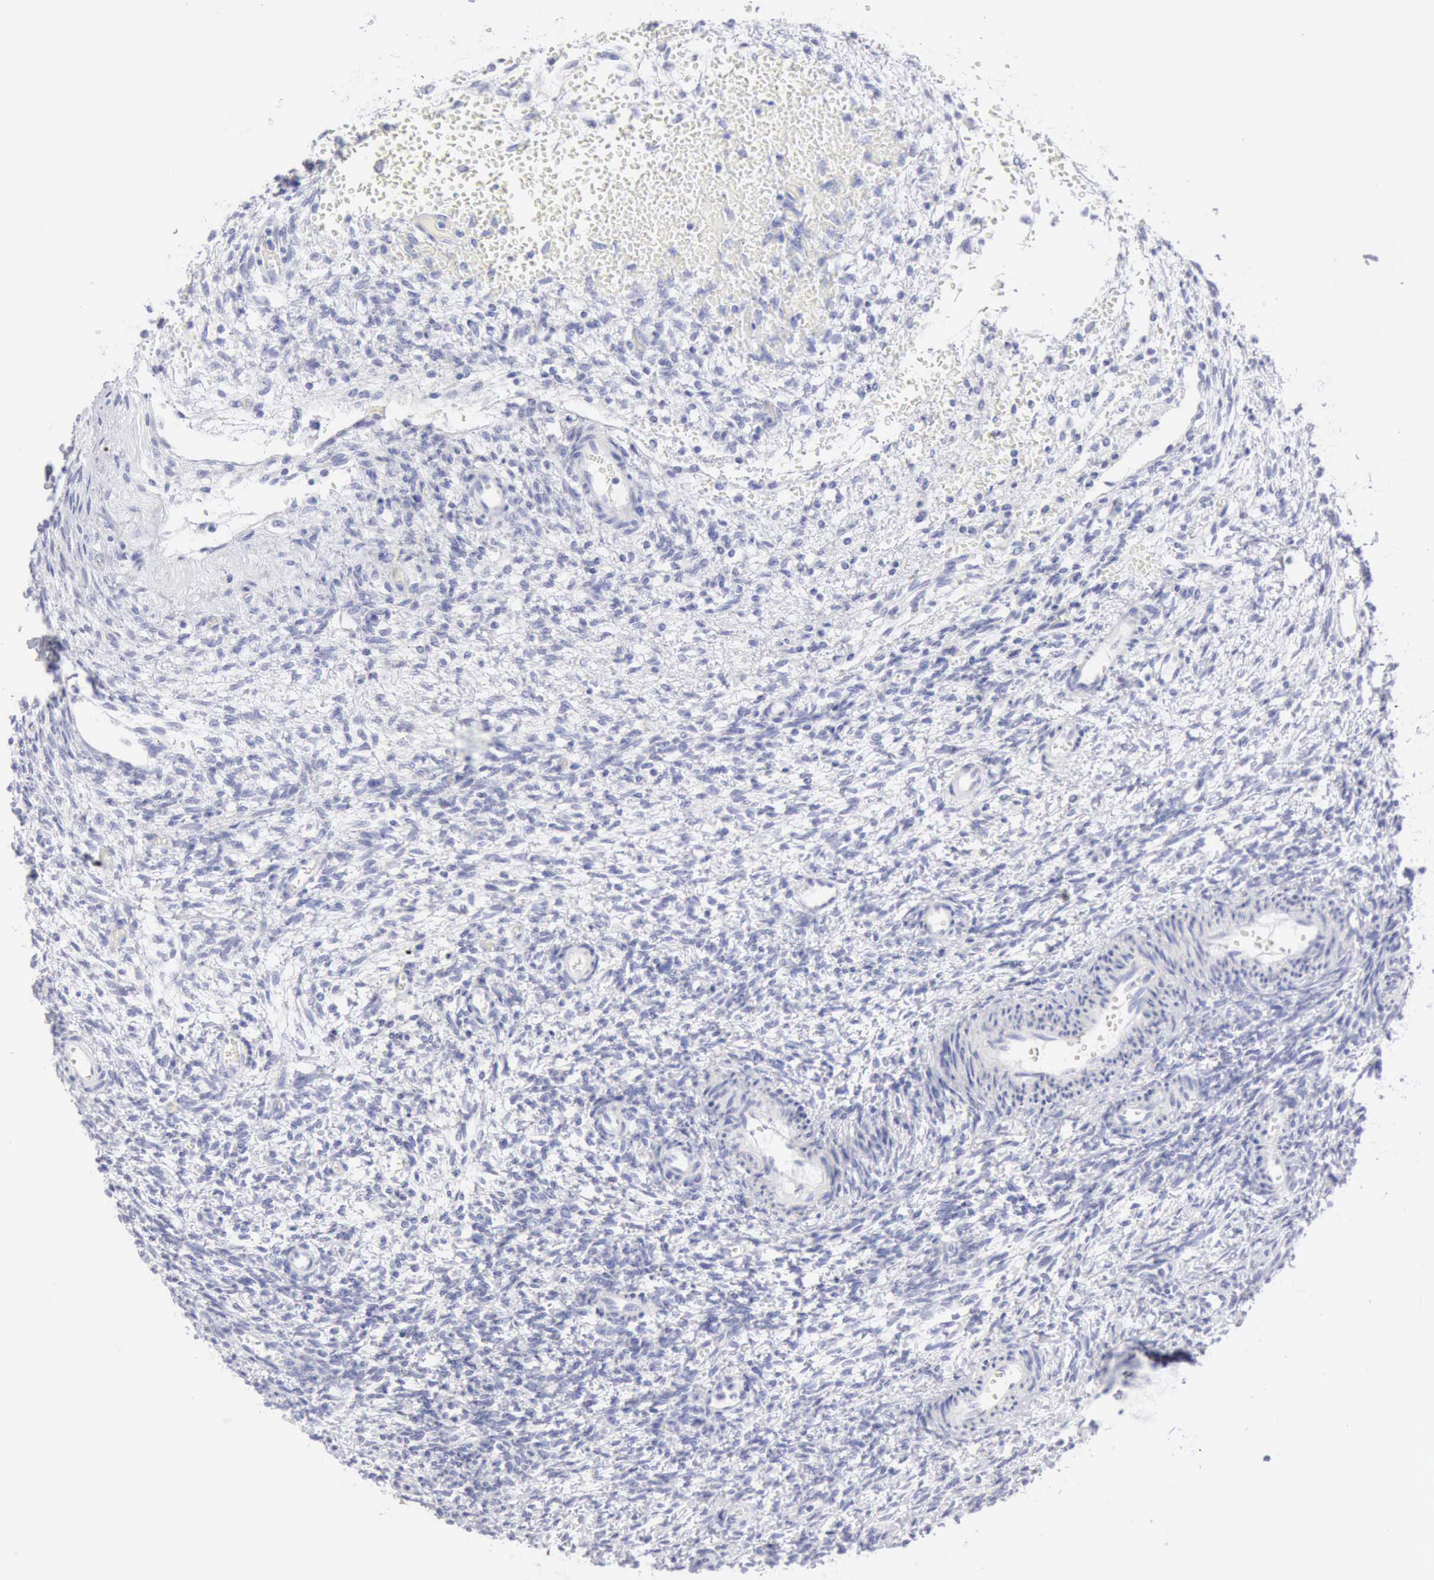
{"staining": {"intensity": "negative", "quantity": "none", "location": "none"}, "tissue": "ovary", "cell_type": "Ovarian stroma cells", "image_type": "normal", "snomed": [{"axis": "morphology", "description": "Normal tissue, NOS"}, {"axis": "topography", "description": "Ovary"}], "caption": "Ovarian stroma cells show no significant expression in benign ovary.", "gene": "KRT10", "patient": {"sex": "female", "age": 39}}